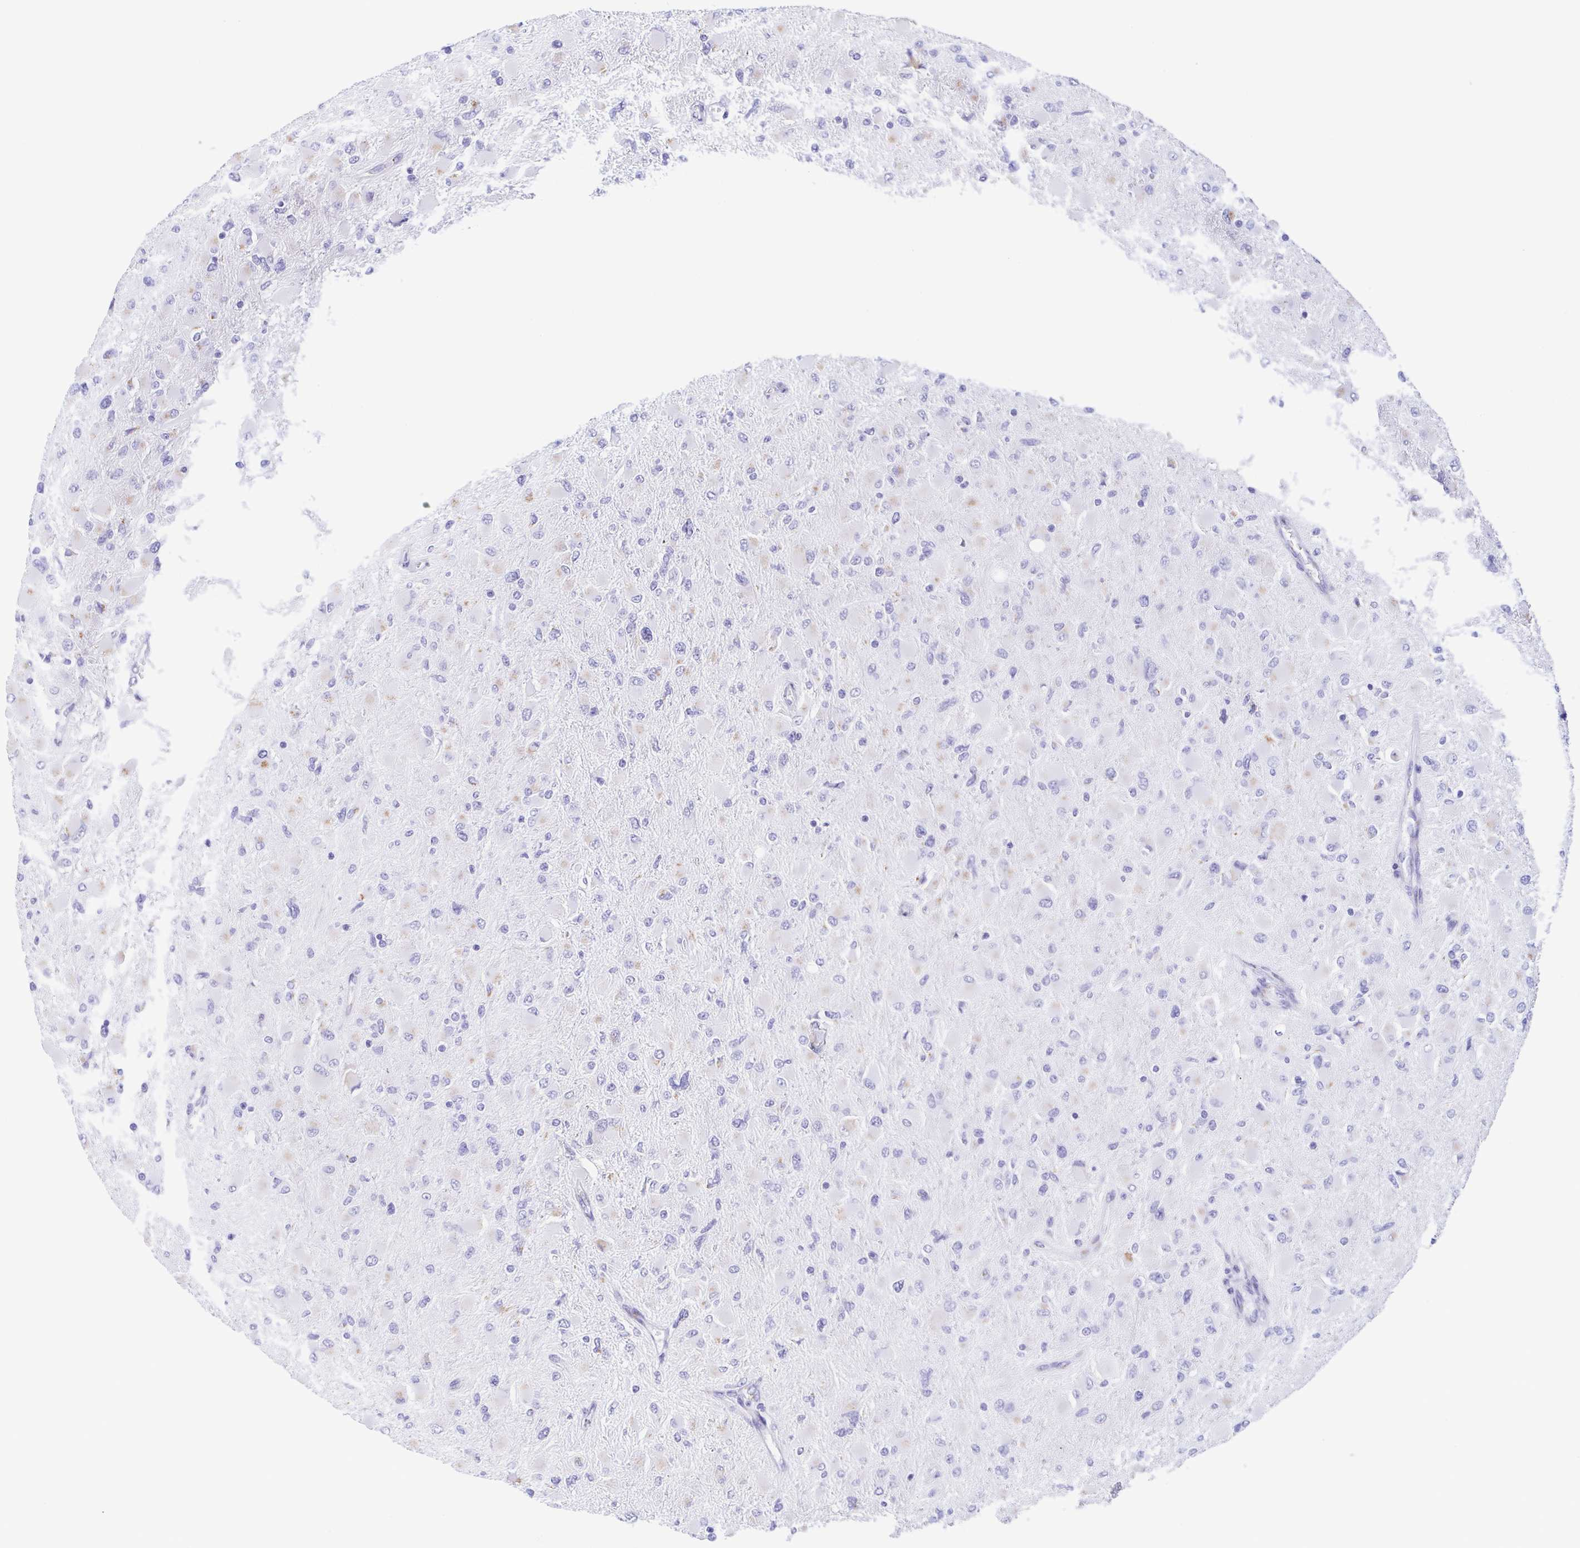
{"staining": {"intensity": "weak", "quantity": "<25%", "location": "cytoplasmic/membranous"}, "tissue": "glioma", "cell_type": "Tumor cells", "image_type": "cancer", "snomed": [{"axis": "morphology", "description": "Glioma, malignant, High grade"}, {"axis": "topography", "description": "Cerebral cortex"}], "caption": "Protein analysis of glioma displays no significant staining in tumor cells.", "gene": "SULT1B1", "patient": {"sex": "female", "age": 36}}